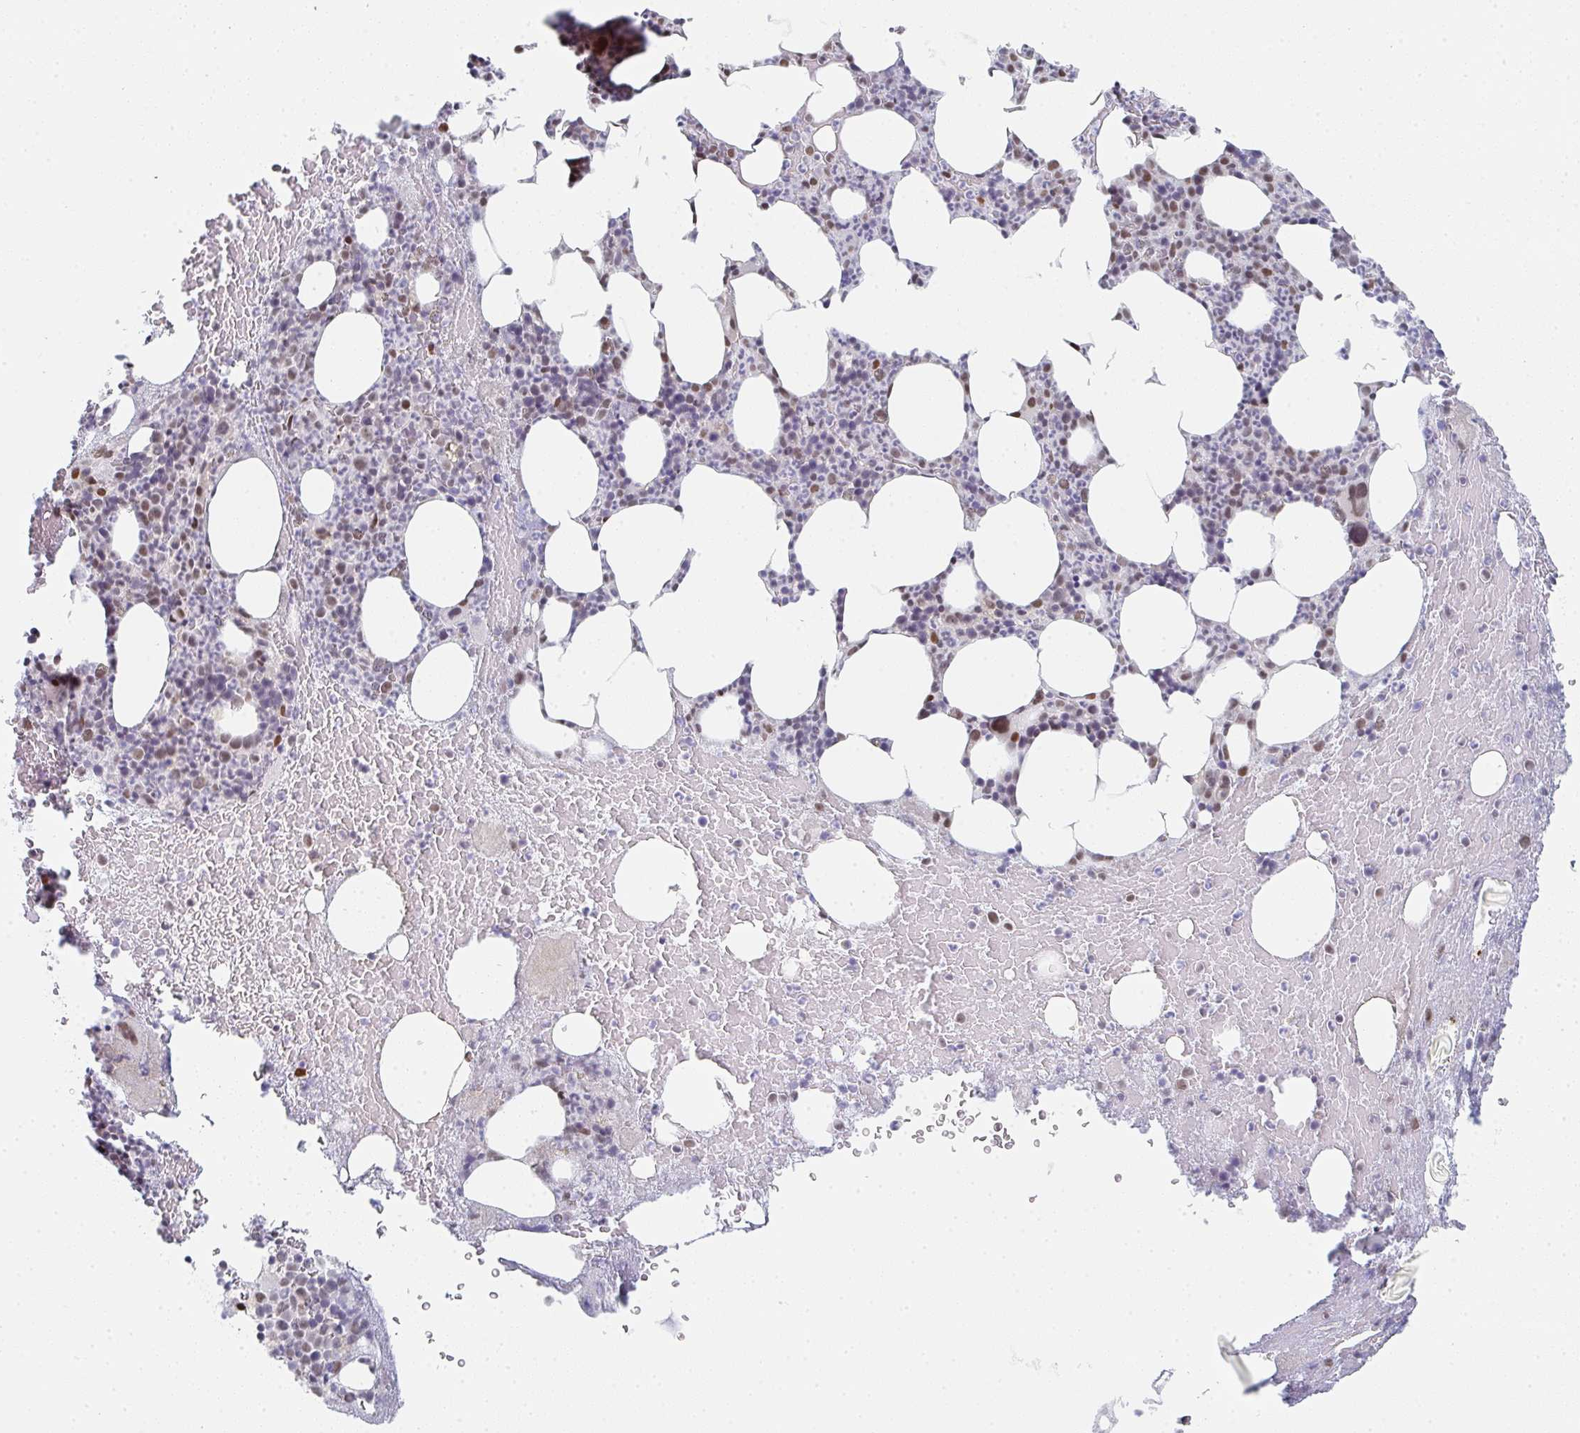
{"staining": {"intensity": "moderate", "quantity": "<25%", "location": "nuclear"}, "tissue": "bone marrow", "cell_type": "Hematopoietic cells", "image_type": "normal", "snomed": [{"axis": "morphology", "description": "Normal tissue, NOS"}, {"axis": "topography", "description": "Bone marrow"}], "caption": "Immunohistochemistry photomicrograph of unremarkable bone marrow: bone marrow stained using immunohistochemistry (IHC) displays low levels of moderate protein expression localized specifically in the nuclear of hematopoietic cells, appearing as a nuclear brown color.", "gene": "POU2AF2", "patient": {"sex": "female", "age": 59}}